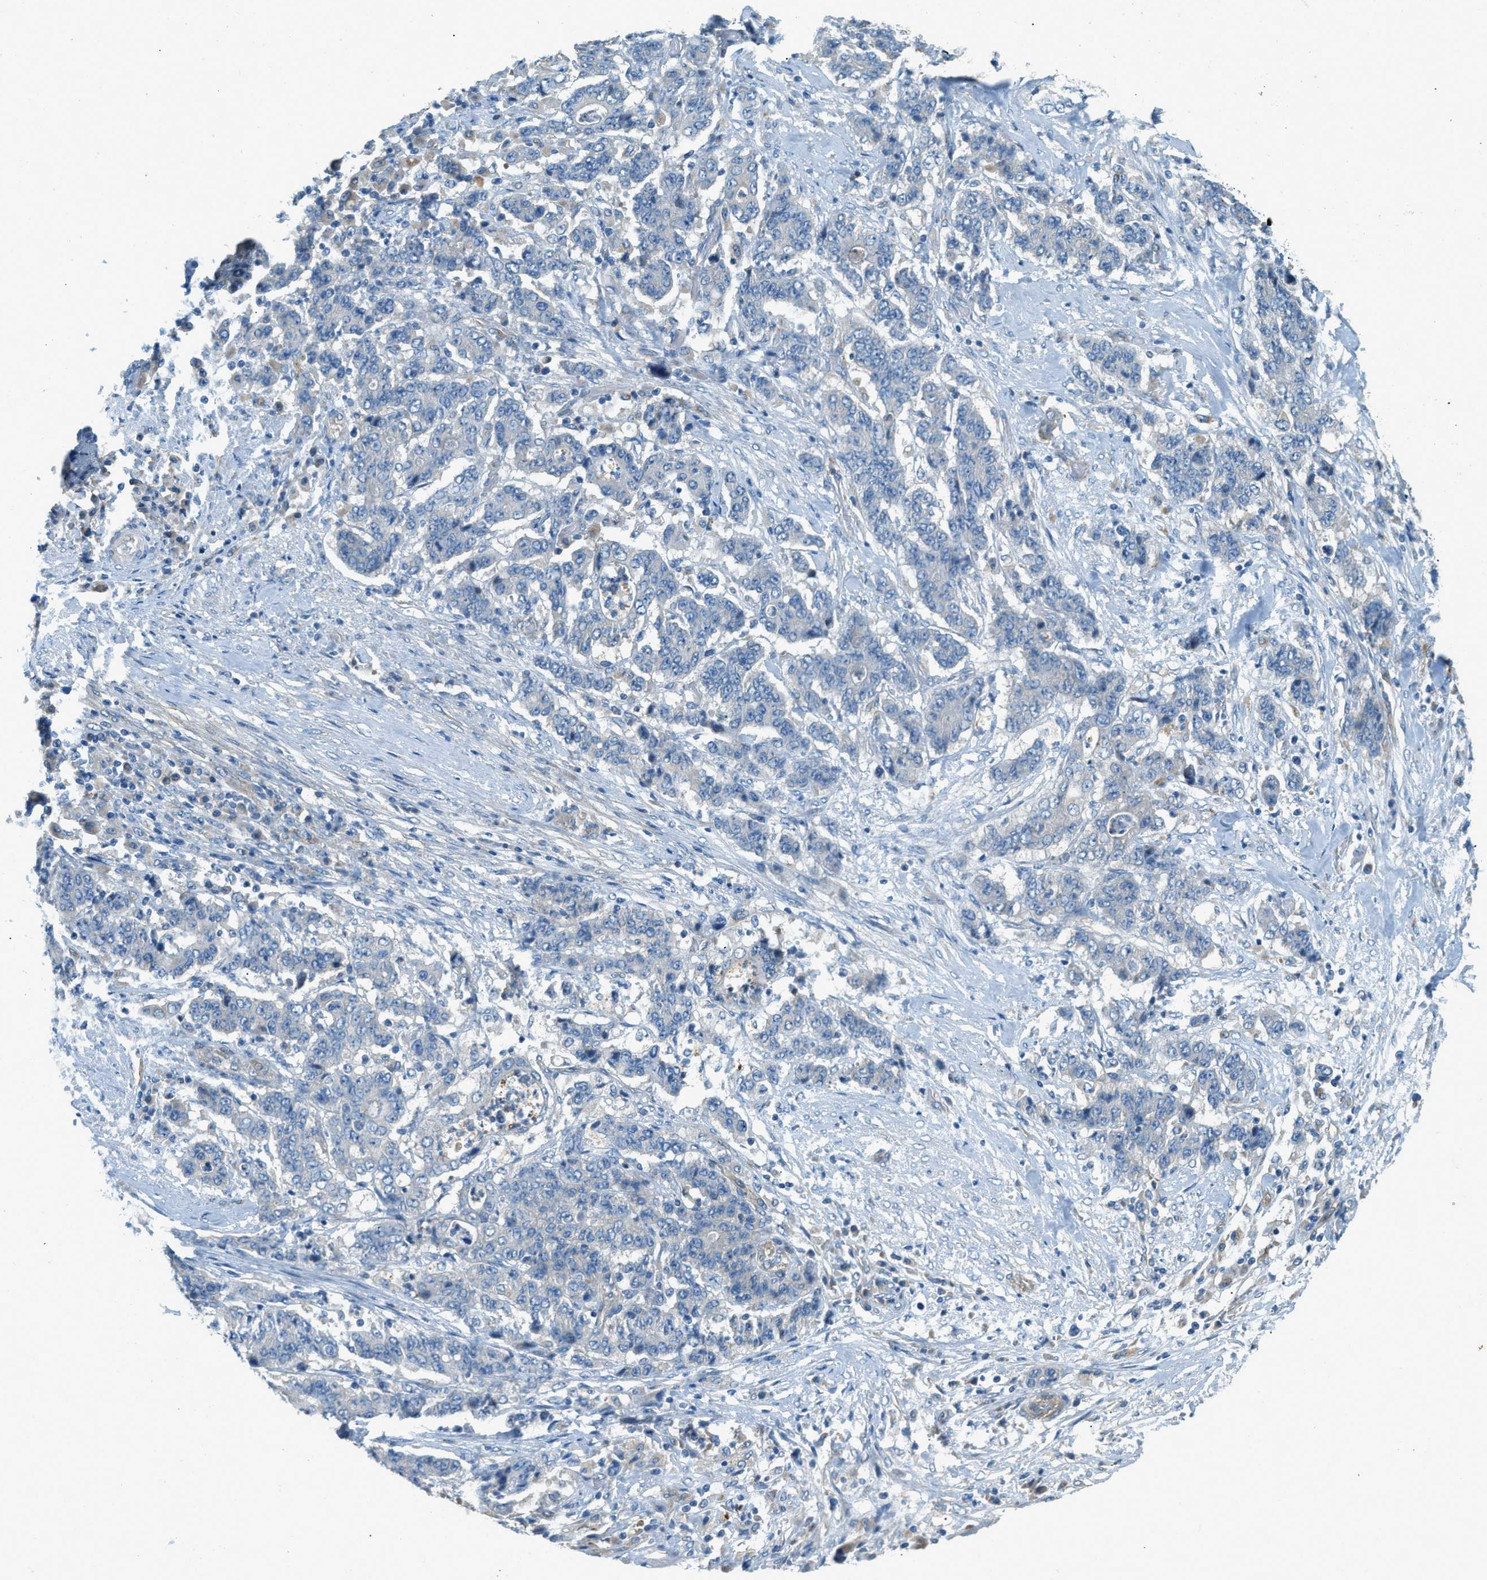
{"staining": {"intensity": "negative", "quantity": "none", "location": "none"}, "tissue": "stomach cancer", "cell_type": "Tumor cells", "image_type": "cancer", "snomed": [{"axis": "morphology", "description": "Adenocarcinoma, NOS"}, {"axis": "topography", "description": "Stomach"}], "caption": "Human stomach cancer (adenocarcinoma) stained for a protein using IHC reveals no staining in tumor cells.", "gene": "ZNF367", "patient": {"sex": "female", "age": 73}}